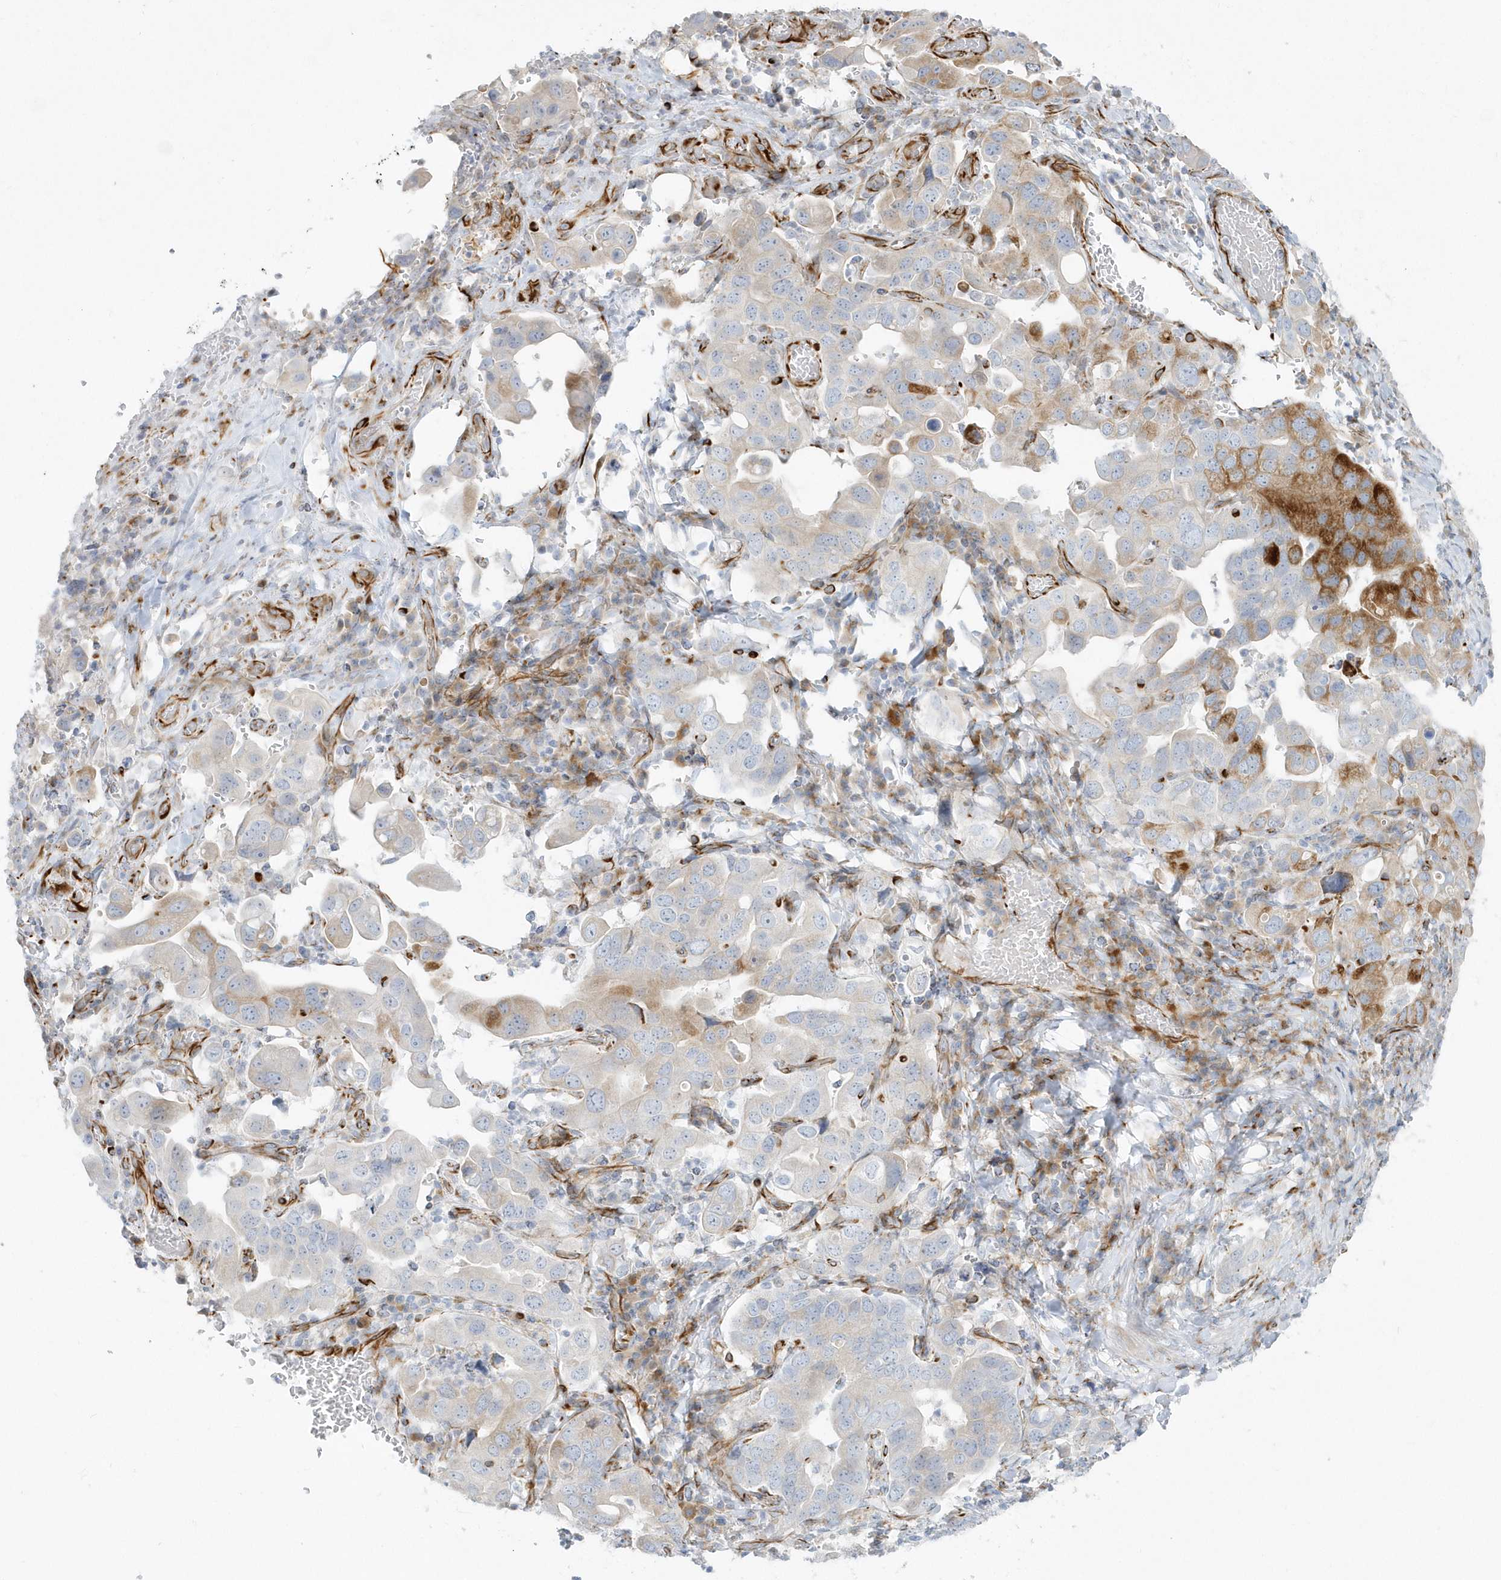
{"staining": {"intensity": "moderate", "quantity": "<25%", "location": "cytoplasmic/membranous"}, "tissue": "stomach cancer", "cell_type": "Tumor cells", "image_type": "cancer", "snomed": [{"axis": "morphology", "description": "Adenocarcinoma, NOS"}, {"axis": "topography", "description": "Stomach, upper"}], "caption": "Stomach cancer was stained to show a protein in brown. There is low levels of moderate cytoplasmic/membranous expression in approximately <25% of tumor cells. (brown staining indicates protein expression, while blue staining denotes nuclei).", "gene": "PPIL6", "patient": {"sex": "male", "age": 62}}